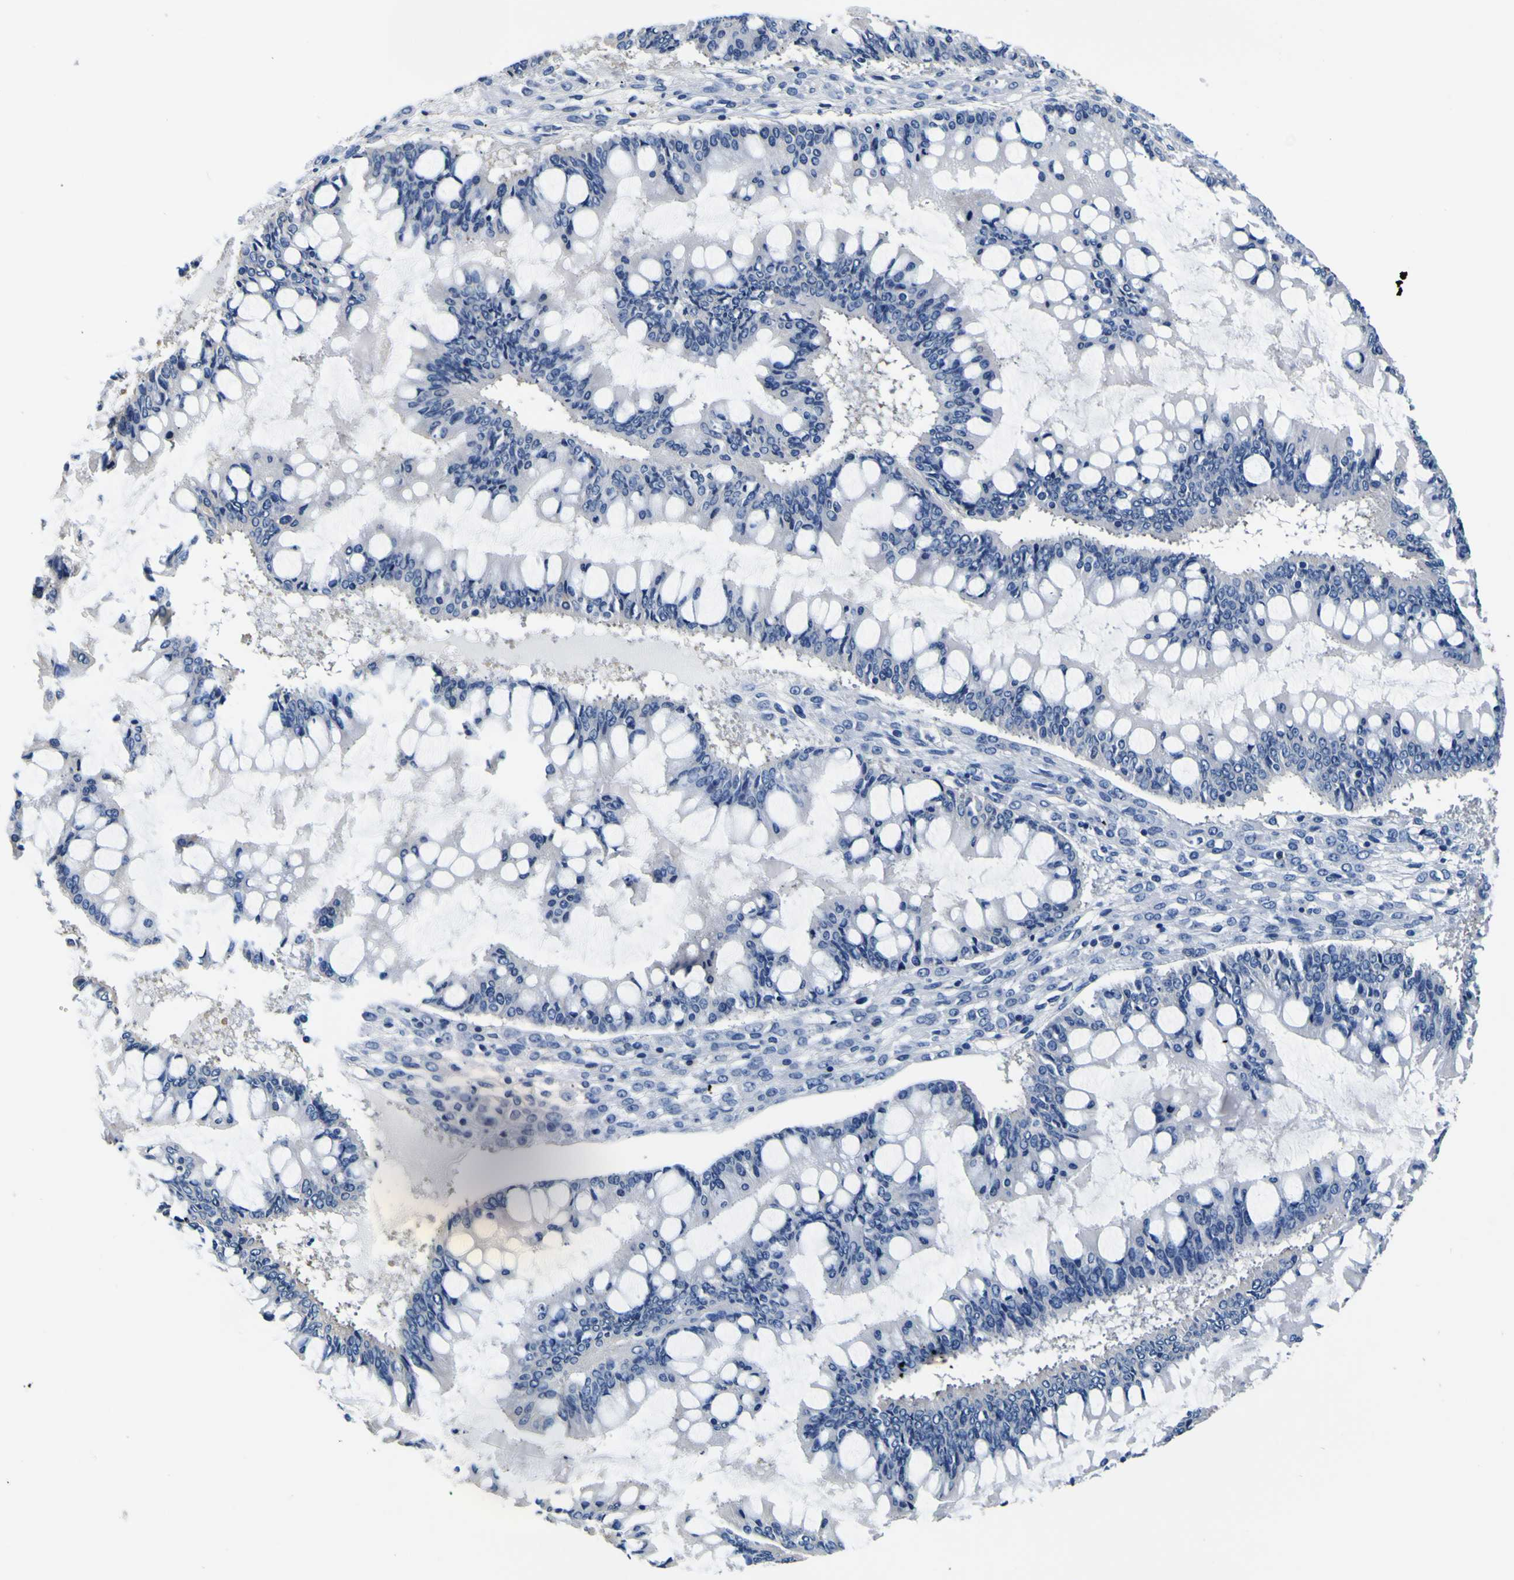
{"staining": {"intensity": "negative", "quantity": "none", "location": "none"}, "tissue": "ovarian cancer", "cell_type": "Tumor cells", "image_type": "cancer", "snomed": [{"axis": "morphology", "description": "Cystadenocarcinoma, mucinous, NOS"}, {"axis": "topography", "description": "Ovary"}], "caption": "Immunohistochemistry (IHC) histopathology image of human ovarian cancer stained for a protein (brown), which exhibits no staining in tumor cells.", "gene": "TUBA1B", "patient": {"sex": "female", "age": 73}}